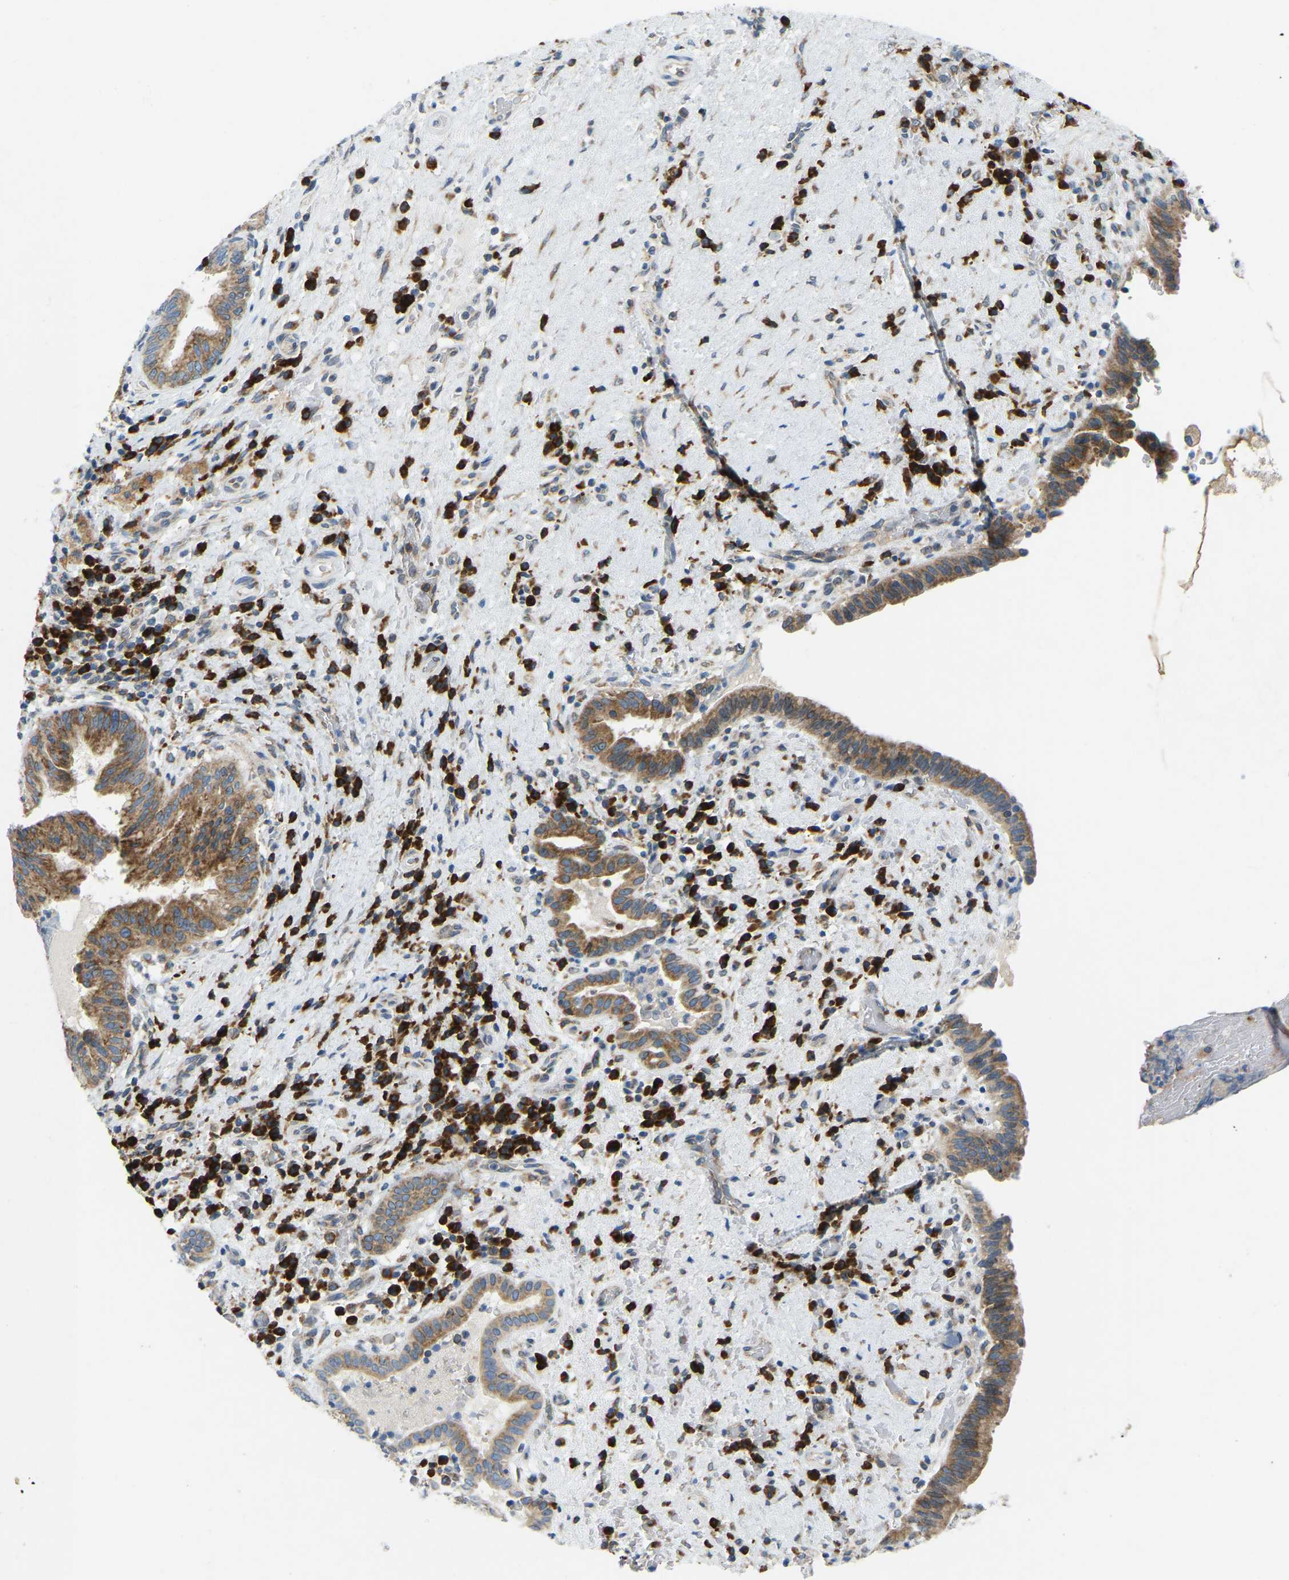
{"staining": {"intensity": "moderate", "quantity": ">75%", "location": "cytoplasmic/membranous"}, "tissue": "liver cancer", "cell_type": "Tumor cells", "image_type": "cancer", "snomed": [{"axis": "morphology", "description": "Cholangiocarcinoma"}, {"axis": "topography", "description": "Liver"}], "caption": "A brown stain shows moderate cytoplasmic/membranous expression of a protein in liver cholangiocarcinoma tumor cells.", "gene": "SND1", "patient": {"sex": "female", "age": 38}}